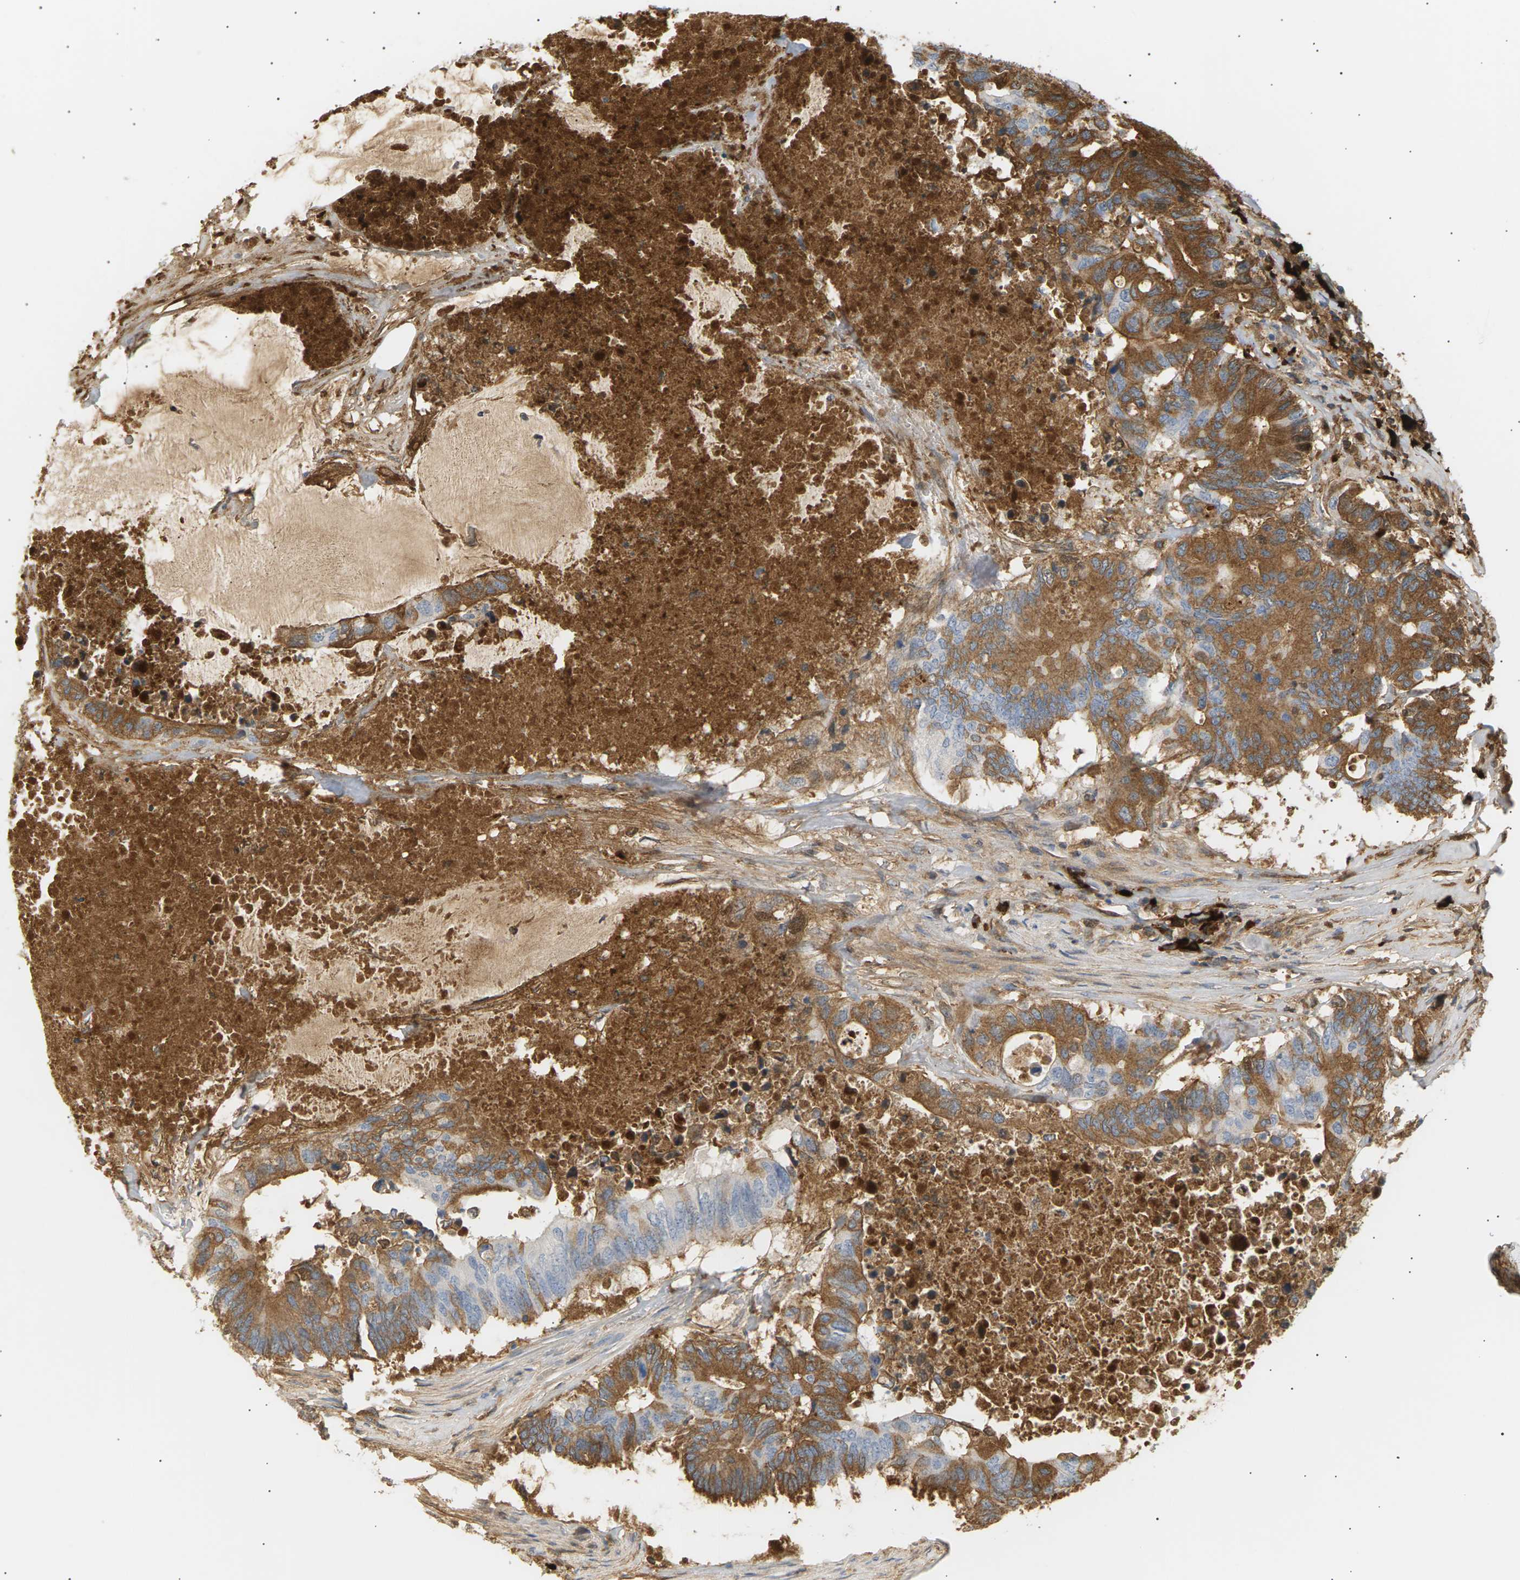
{"staining": {"intensity": "moderate", "quantity": ">75%", "location": "cytoplasmic/membranous"}, "tissue": "colorectal cancer", "cell_type": "Tumor cells", "image_type": "cancer", "snomed": [{"axis": "morphology", "description": "Adenocarcinoma, NOS"}, {"axis": "topography", "description": "Colon"}], "caption": "A photomicrograph showing moderate cytoplasmic/membranous expression in approximately >75% of tumor cells in colorectal cancer (adenocarcinoma), as visualized by brown immunohistochemical staining.", "gene": "IGLC3", "patient": {"sex": "male", "age": 71}}